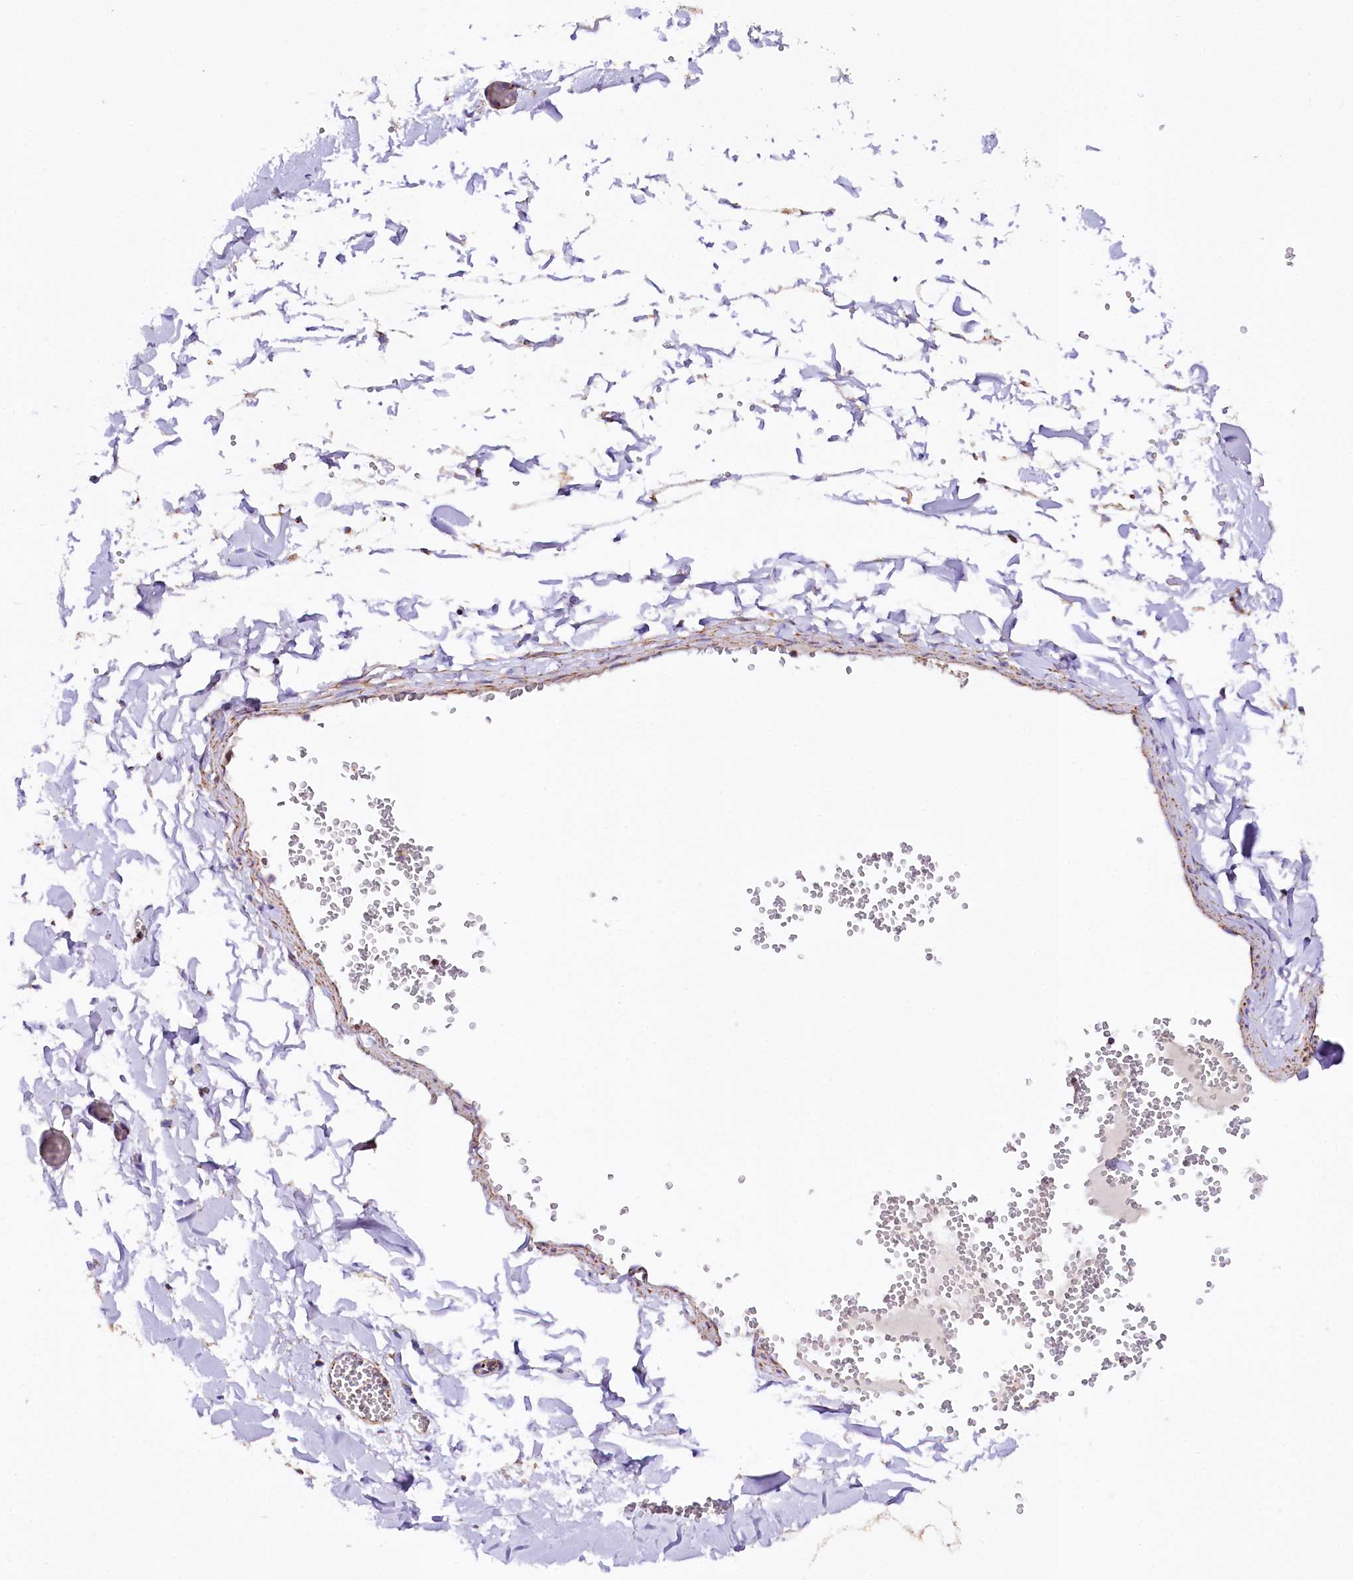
{"staining": {"intensity": "strong", "quantity": "25%-75%", "location": "cytoplasmic/membranous"}, "tissue": "adipose tissue", "cell_type": "Adipocytes", "image_type": "normal", "snomed": [{"axis": "morphology", "description": "Normal tissue, NOS"}, {"axis": "topography", "description": "Gallbladder"}, {"axis": "topography", "description": "Peripheral nerve tissue"}], "caption": "Immunohistochemistry (IHC) photomicrograph of normal adipose tissue stained for a protein (brown), which demonstrates high levels of strong cytoplasmic/membranous positivity in approximately 25%-75% of adipocytes.", "gene": "APLP2", "patient": {"sex": "male", "age": 38}}